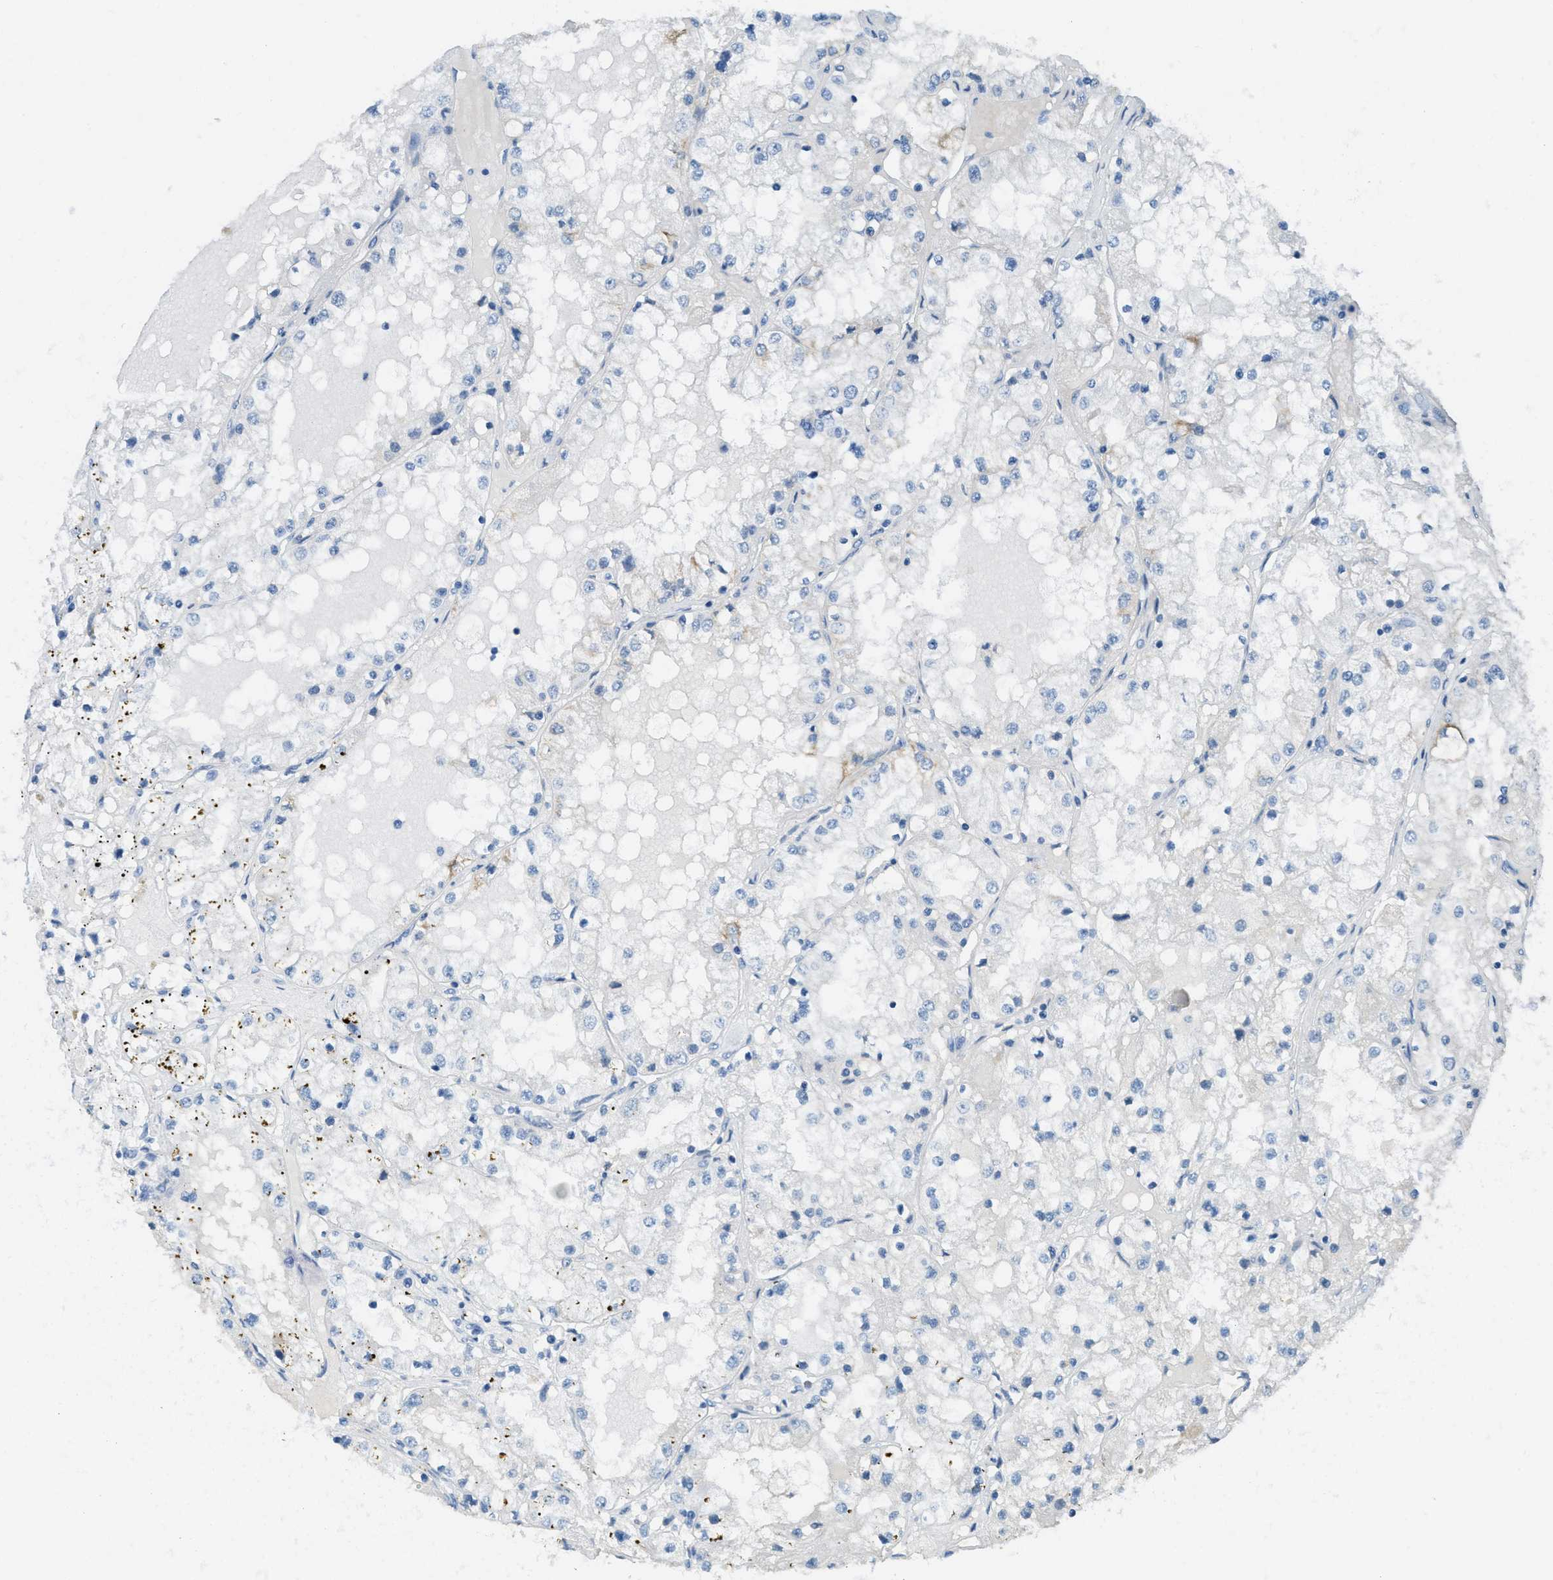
{"staining": {"intensity": "negative", "quantity": "none", "location": "none"}, "tissue": "renal cancer", "cell_type": "Tumor cells", "image_type": "cancer", "snomed": [{"axis": "morphology", "description": "Adenocarcinoma, NOS"}, {"axis": "topography", "description": "Kidney"}], "caption": "IHC micrograph of neoplastic tissue: human renal cancer (adenocarcinoma) stained with DAB (3,3'-diaminobenzidine) exhibits no significant protein positivity in tumor cells. The staining is performed using DAB brown chromogen with nuclei counter-stained in using hematoxylin.", "gene": "KLHL8", "patient": {"sex": "male", "age": 68}}